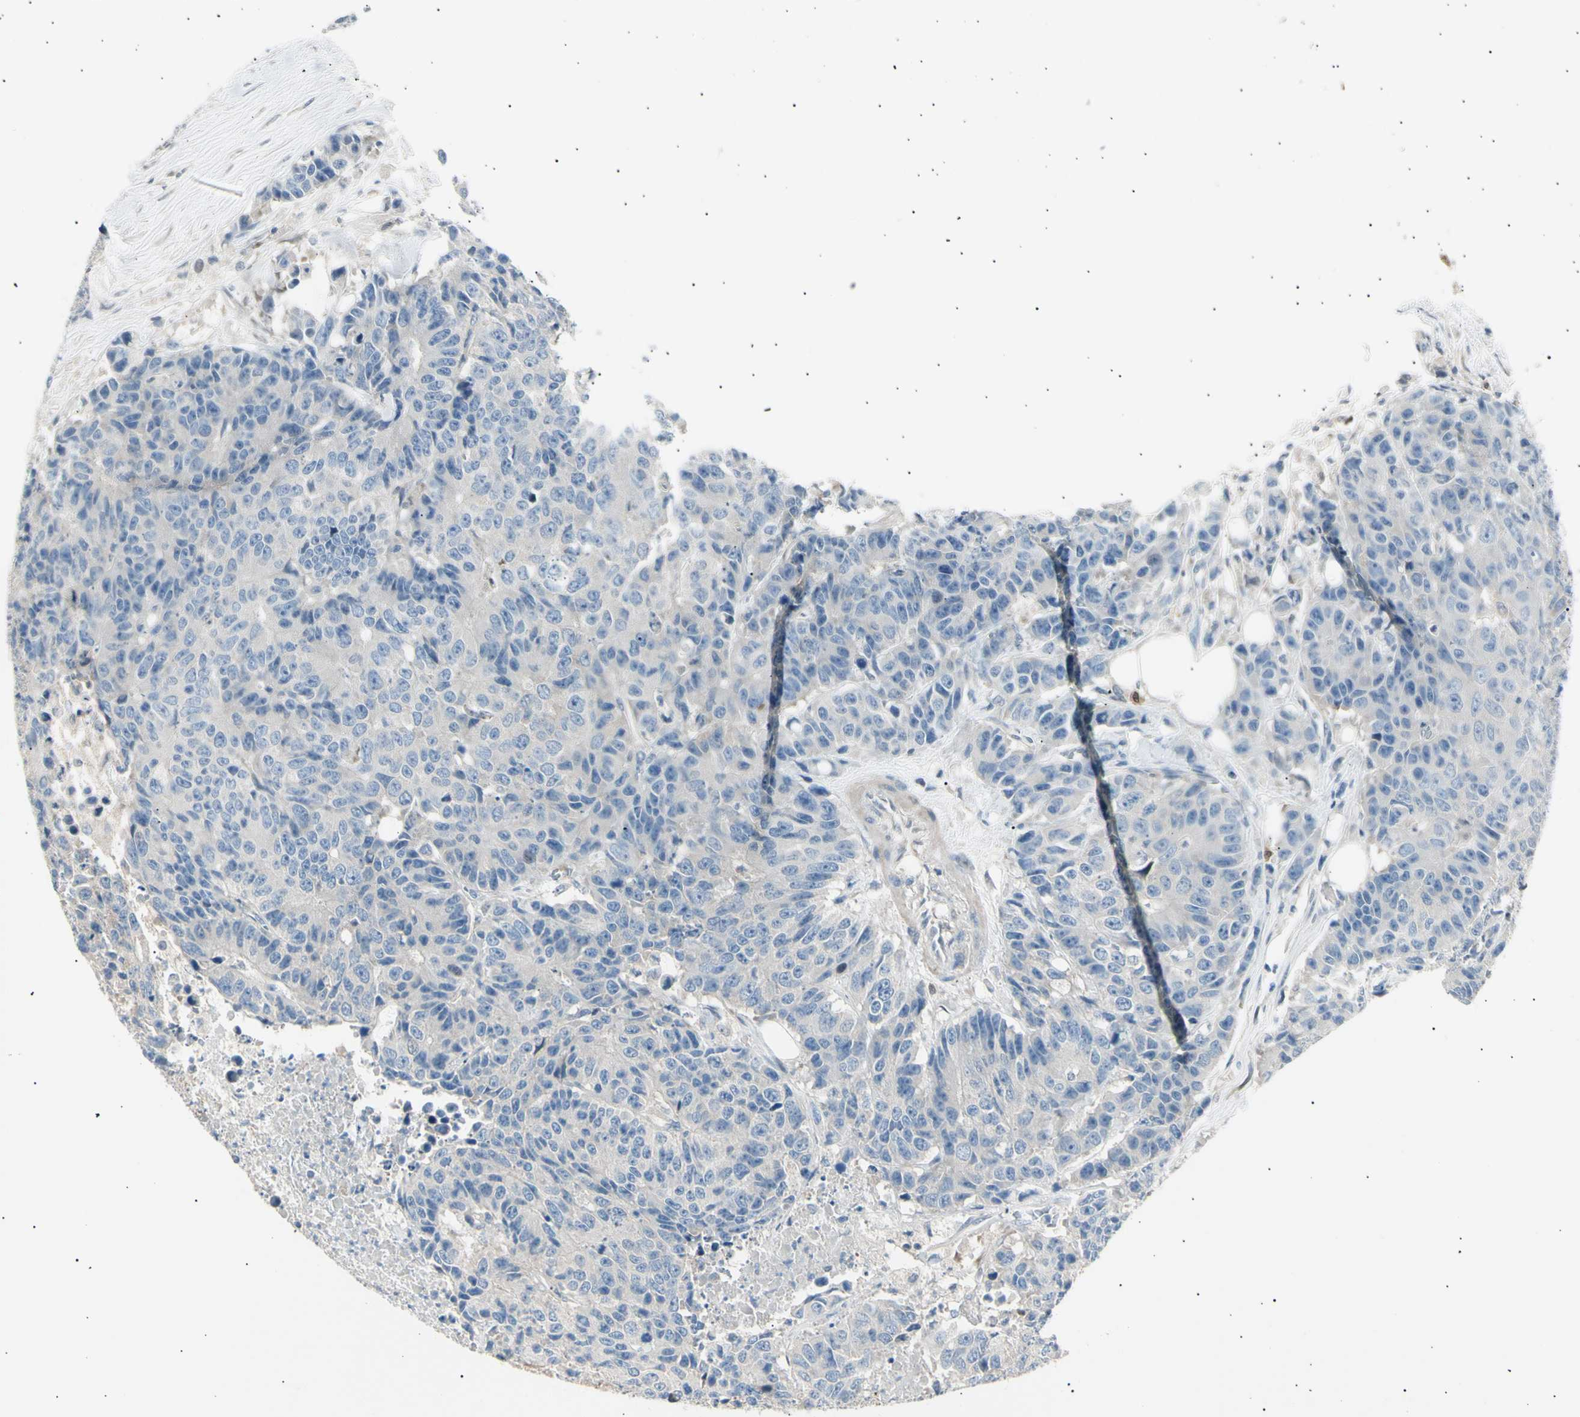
{"staining": {"intensity": "negative", "quantity": "none", "location": "none"}, "tissue": "colorectal cancer", "cell_type": "Tumor cells", "image_type": "cancer", "snomed": [{"axis": "morphology", "description": "Adenocarcinoma, NOS"}, {"axis": "topography", "description": "Colon"}], "caption": "Immunohistochemistry (IHC) image of neoplastic tissue: human colorectal cancer stained with DAB (3,3'-diaminobenzidine) demonstrates no significant protein positivity in tumor cells.", "gene": "LHPP", "patient": {"sex": "female", "age": 86}}